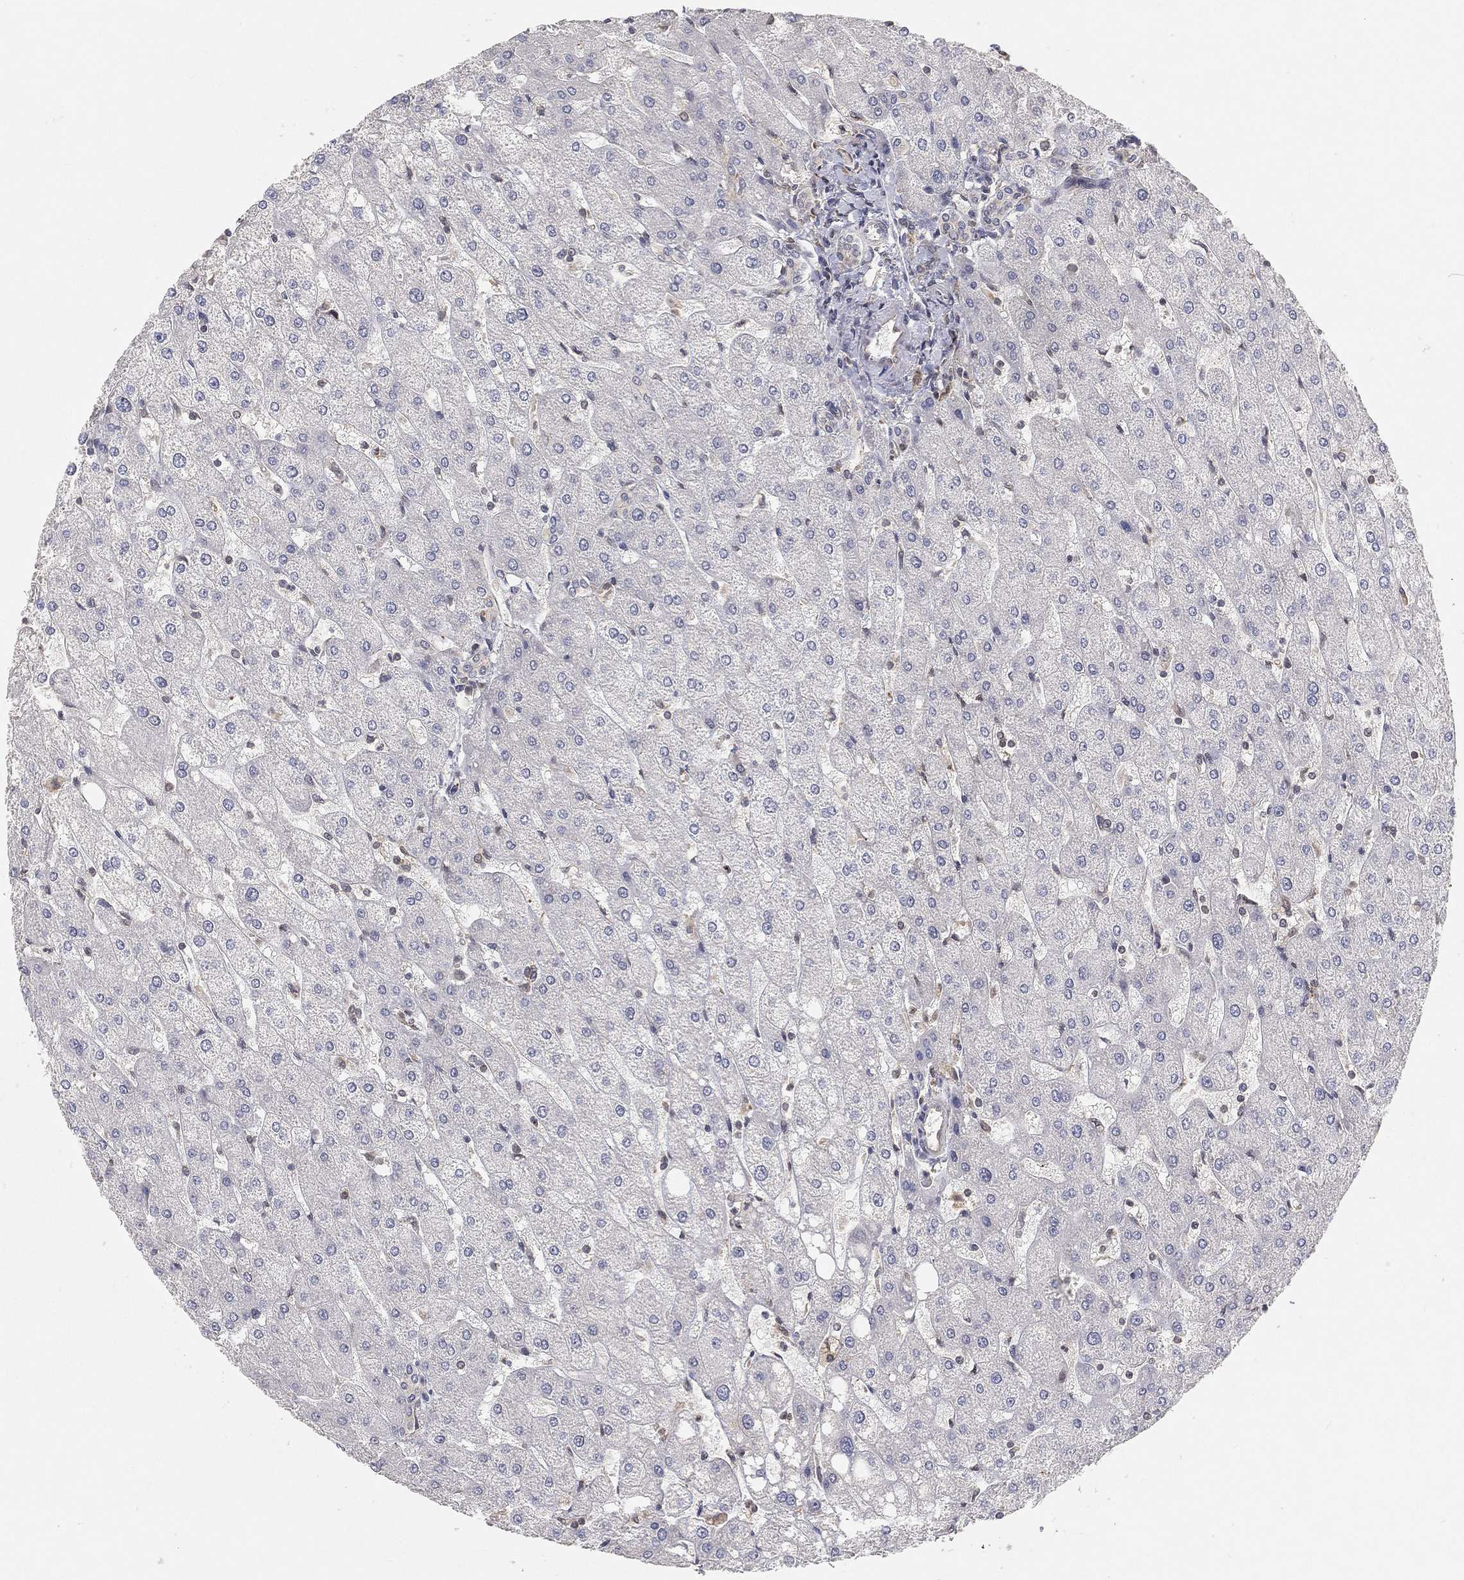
{"staining": {"intensity": "negative", "quantity": "none", "location": "none"}, "tissue": "liver", "cell_type": "Cholangiocytes", "image_type": "normal", "snomed": [{"axis": "morphology", "description": "Normal tissue, NOS"}, {"axis": "topography", "description": "Liver"}], "caption": "There is no significant expression in cholangiocytes of liver. Nuclei are stained in blue.", "gene": "MAPK1", "patient": {"sex": "male", "age": 67}}